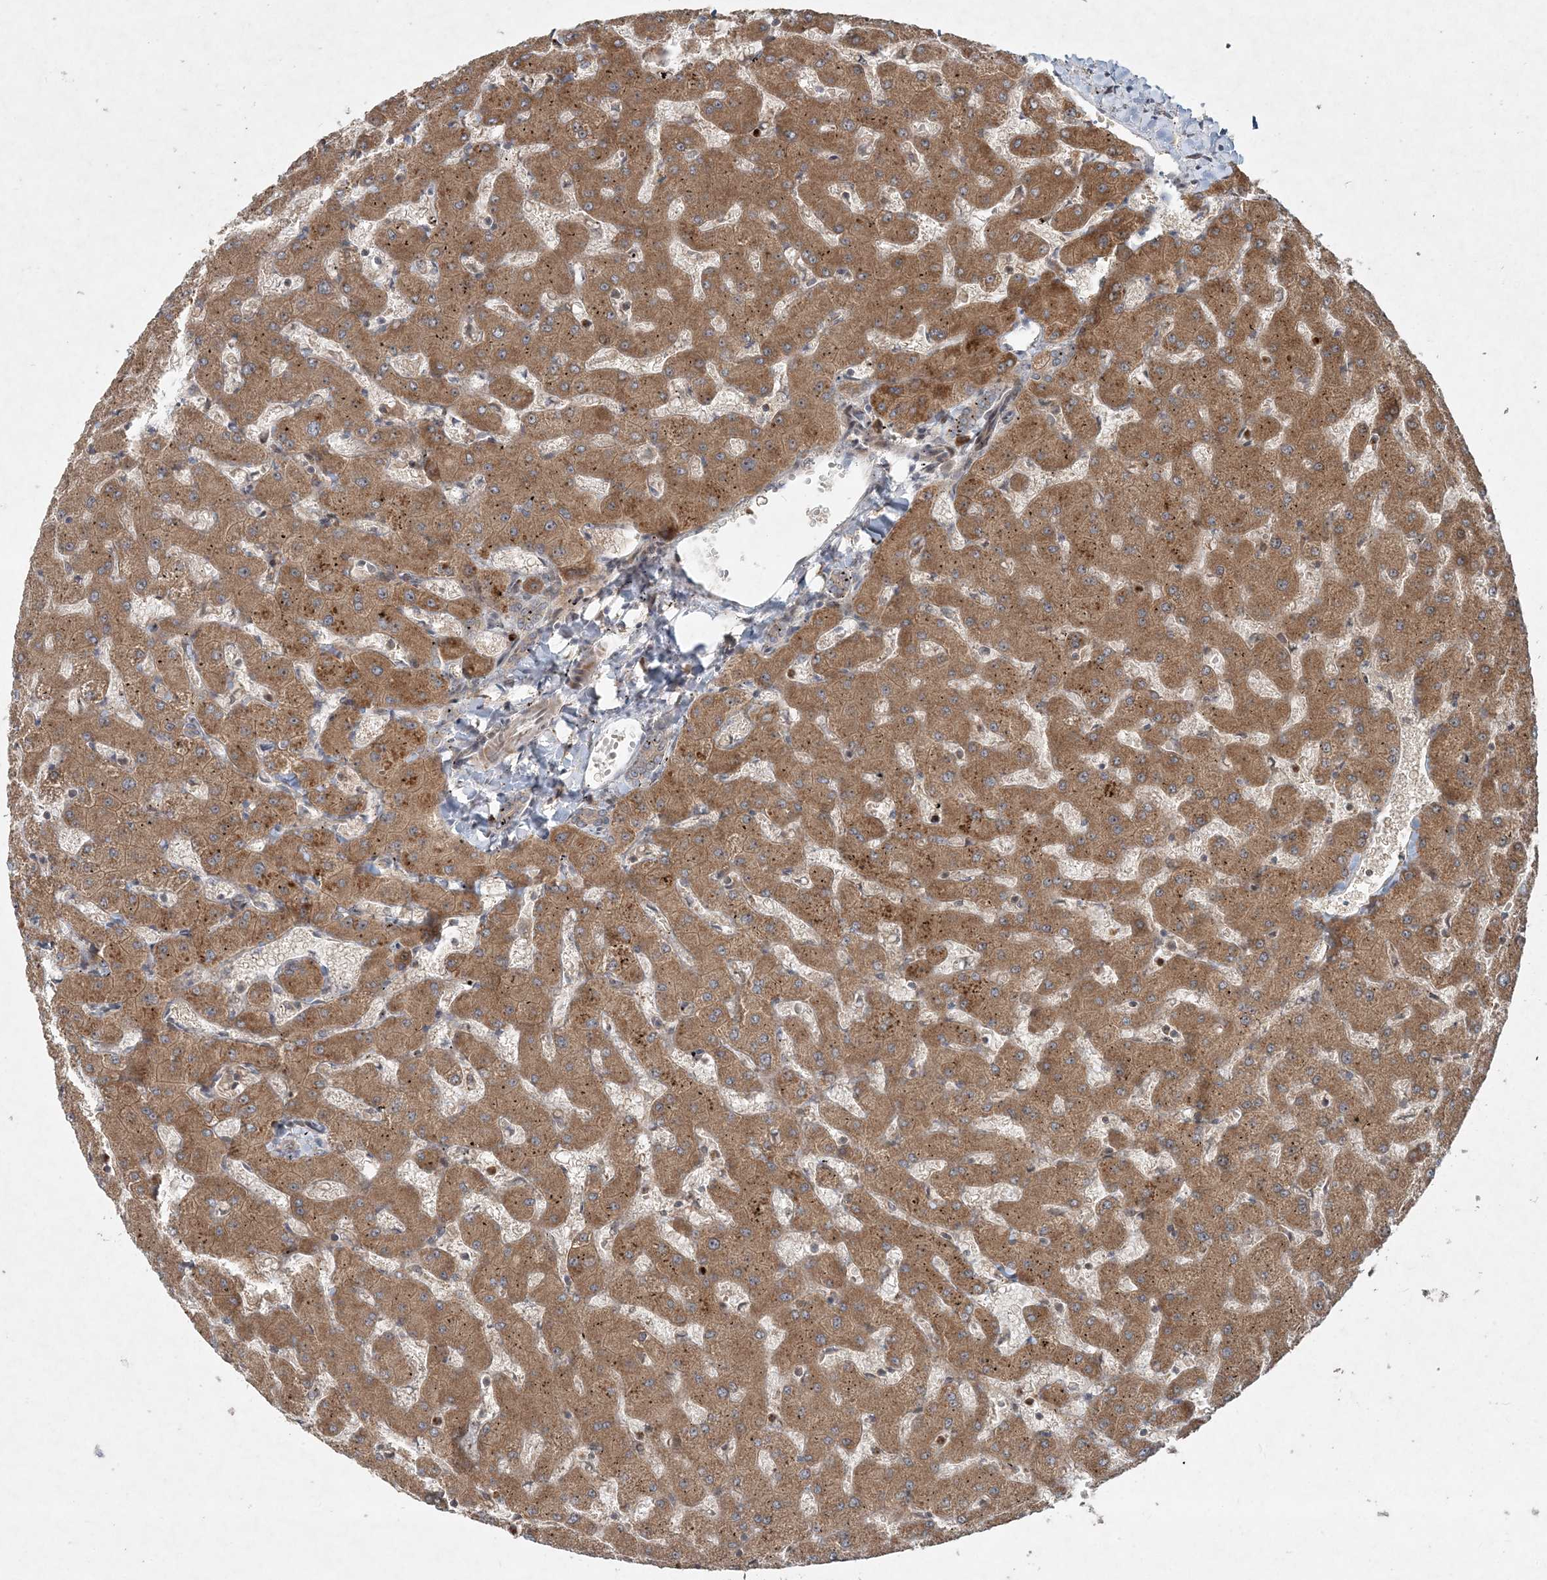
{"staining": {"intensity": "weak", "quantity": ">75%", "location": "cytoplasmic/membranous"}, "tissue": "liver", "cell_type": "Cholangiocytes", "image_type": "normal", "snomed": [{"axis": "morphology", "description": "Normal tissue, NOS"}, {"axis": "topography", "description": "Liver"}], "caption": "High-power microscopy captured an immunohistochemistry (IHC) micrograph of unremarkable liver, revealing weak cytoplasmic/membranous staining in approximately >75% of cholangiocytes.", "gene": "UBR3", "patient": {"sex": "female", "age": 63}}